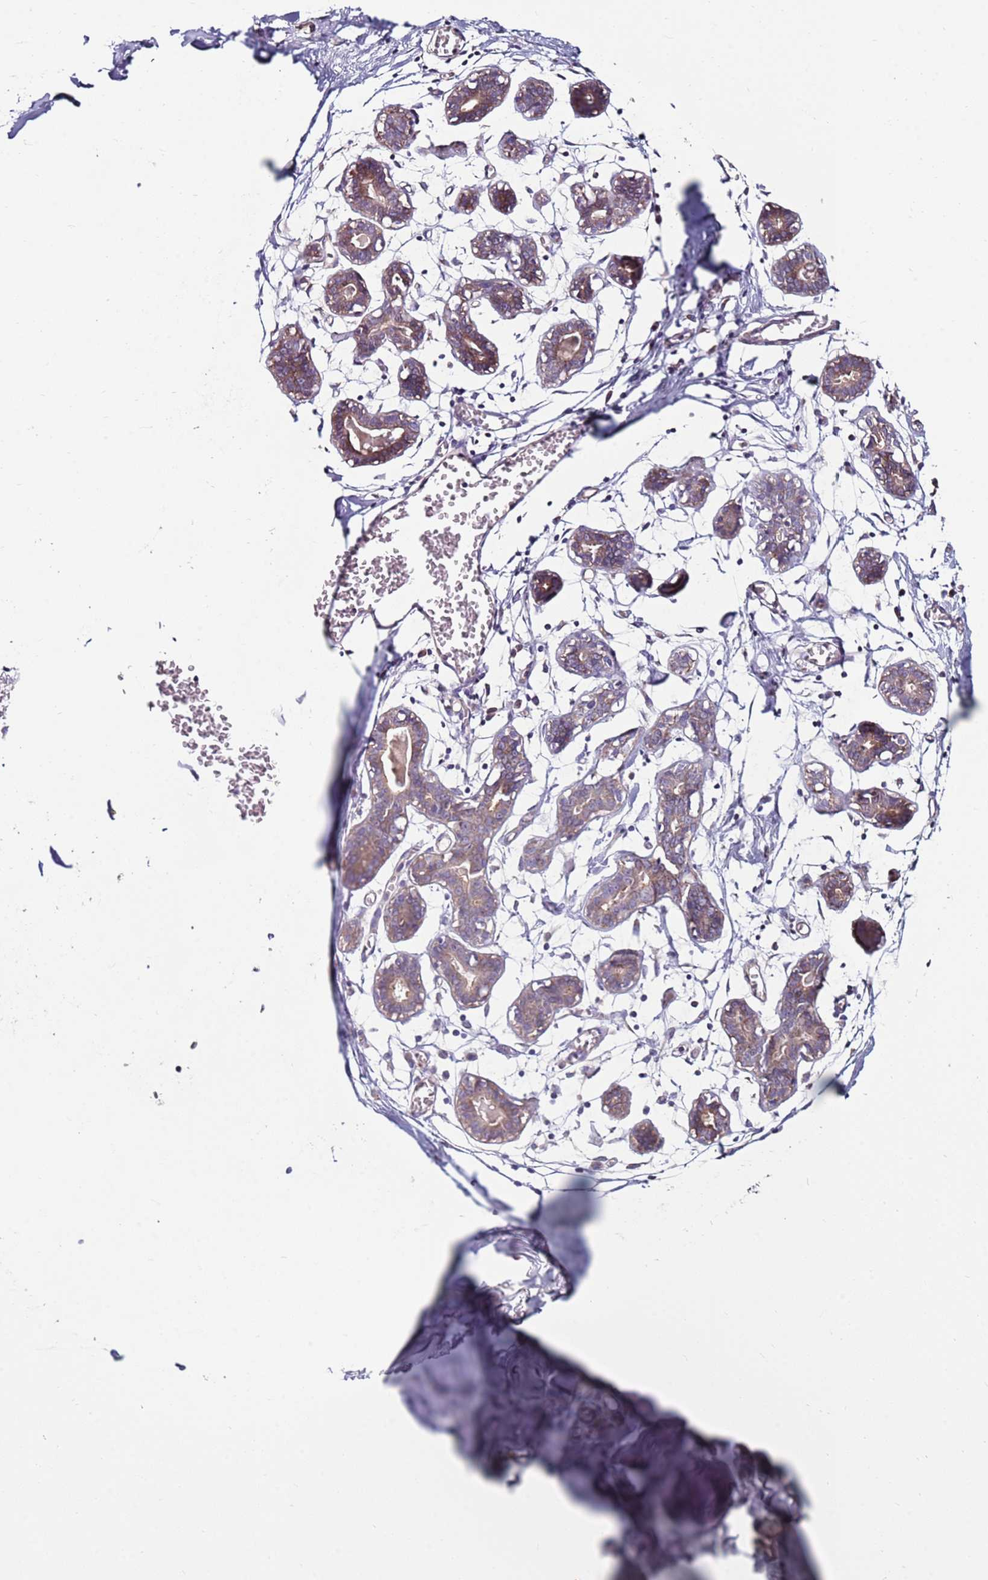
{"staining": {"intensity": "negative", "quantity": "none", "location": "none"}, "tissue": "breast", "cell_type": "Adipocytes", "image_type": "normal", "snomed": [{"axis": "morphology", "description": "Normal tissue, NOS"}, {"axis": "topography", "description": "Breast"}], "caption": "Immunohistochemical staining of unremarkable breast demonstrates no significant positivity in adipocytes. (Brightfield microscopy of DAB immunohistochemistry at high magnification).", "gene": "SLC44A4", "patient": {"sex": "female", "age": 27}}